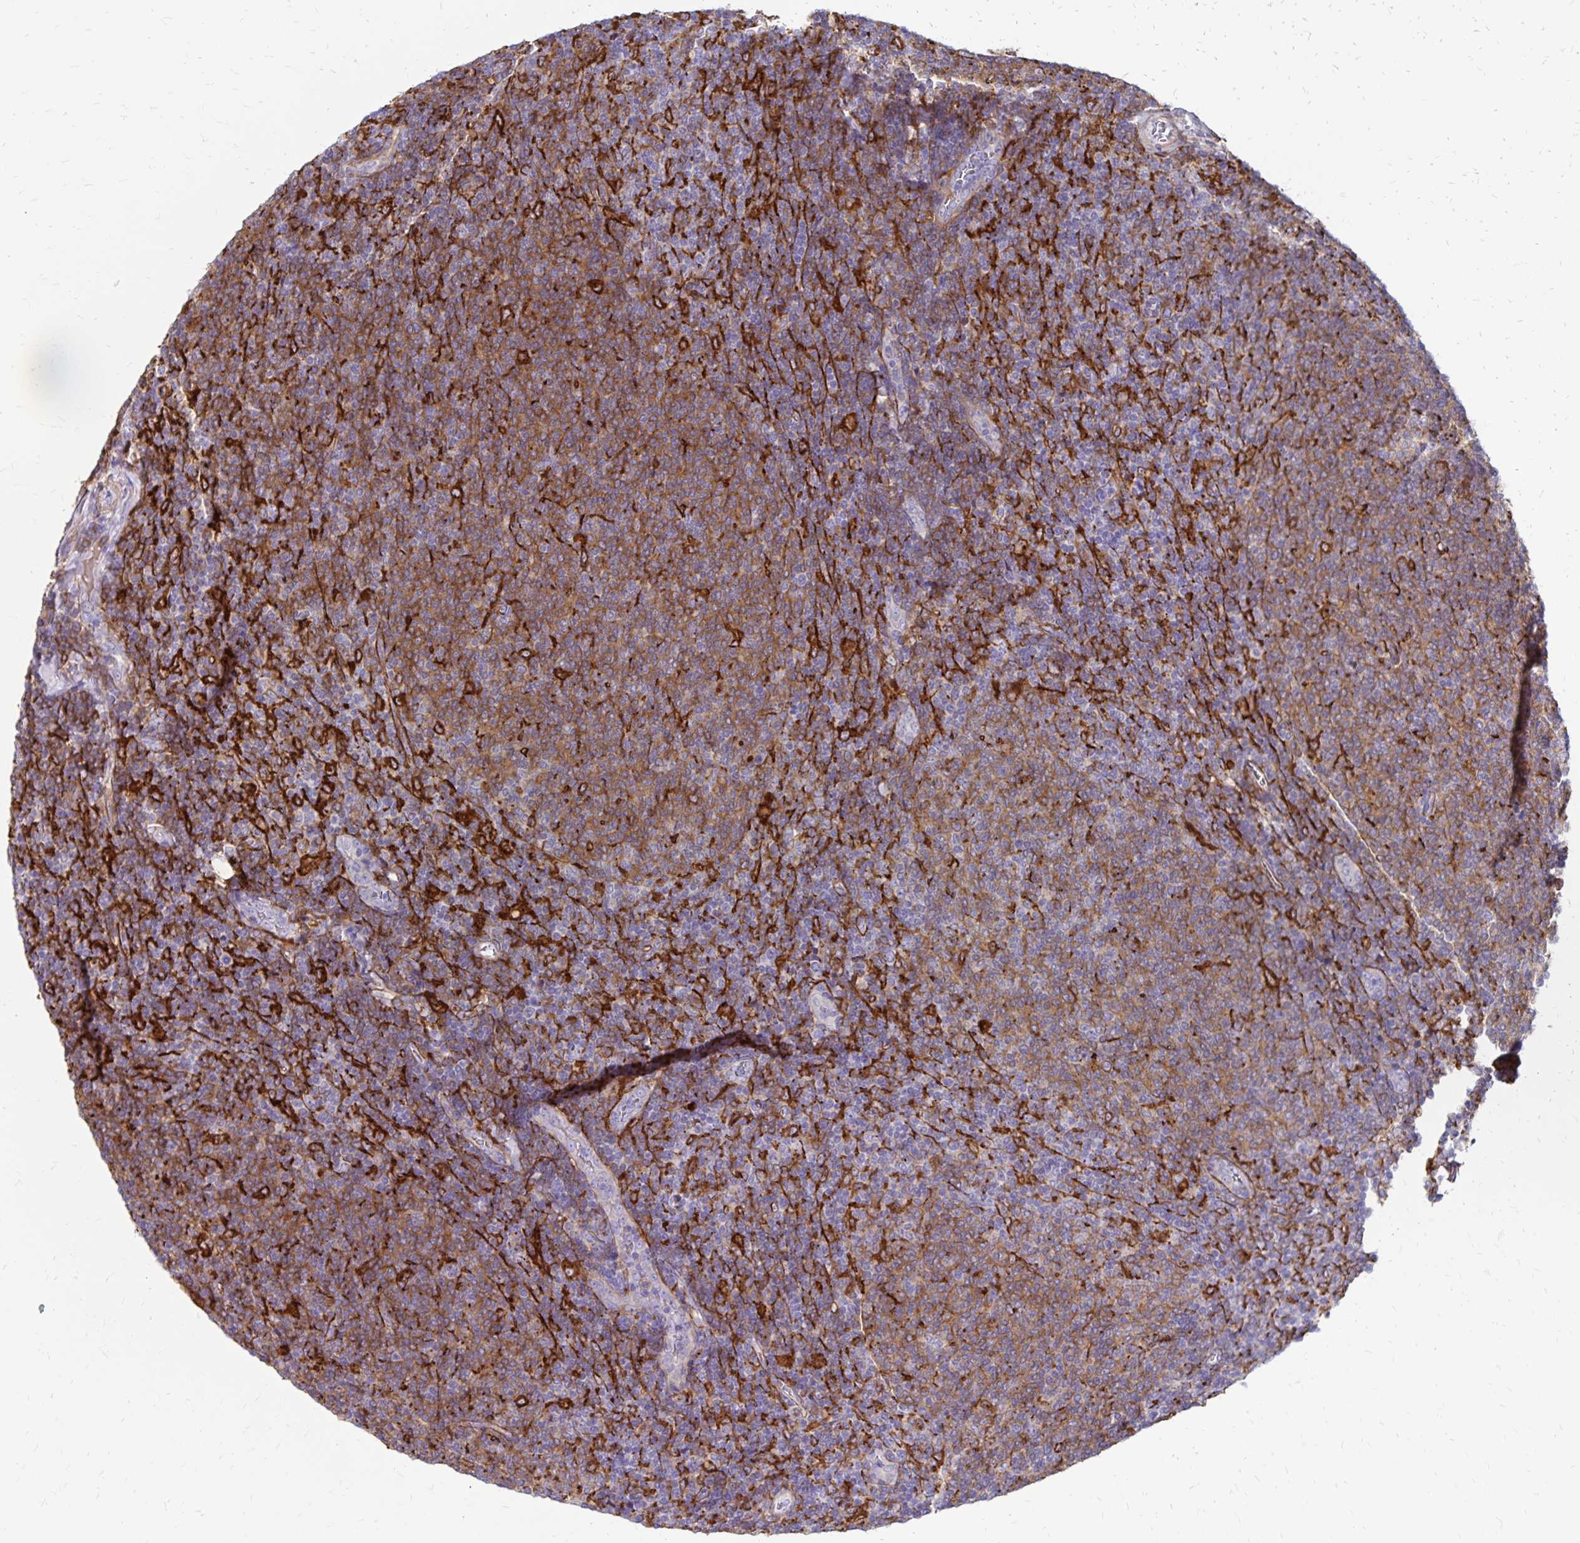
{"staining": {"intensity": "moderate", "quantity": ">75%", "location": "cytoplasmic/membranous"}, "tissue": "lymphoma", "cell_type": "Tumor cells", "image_type": "cancer", "snomed": [{"axis": "morphology", "description": "Malignant lymphoma, non-Hodgkin's type, Low grade"}, {"axis": "topography", "description": "Lymph node"}], "caption": "The photomicrograph exhibits staining of malignant lymphoma, non-Hodgkin's type (low-grade), revealing moderate cytoplasmic/membranous protein positivity (brown color) within tumor cells. The staining was performed using DAB (3,3'-diaminobenzidine) to visualize the protein expression in brown, while the nuclei were stained in blue with hematoxylin (Magnification: 20x).", "gene": "TNS3", "patient": {"sex": "male", "age": 52}}